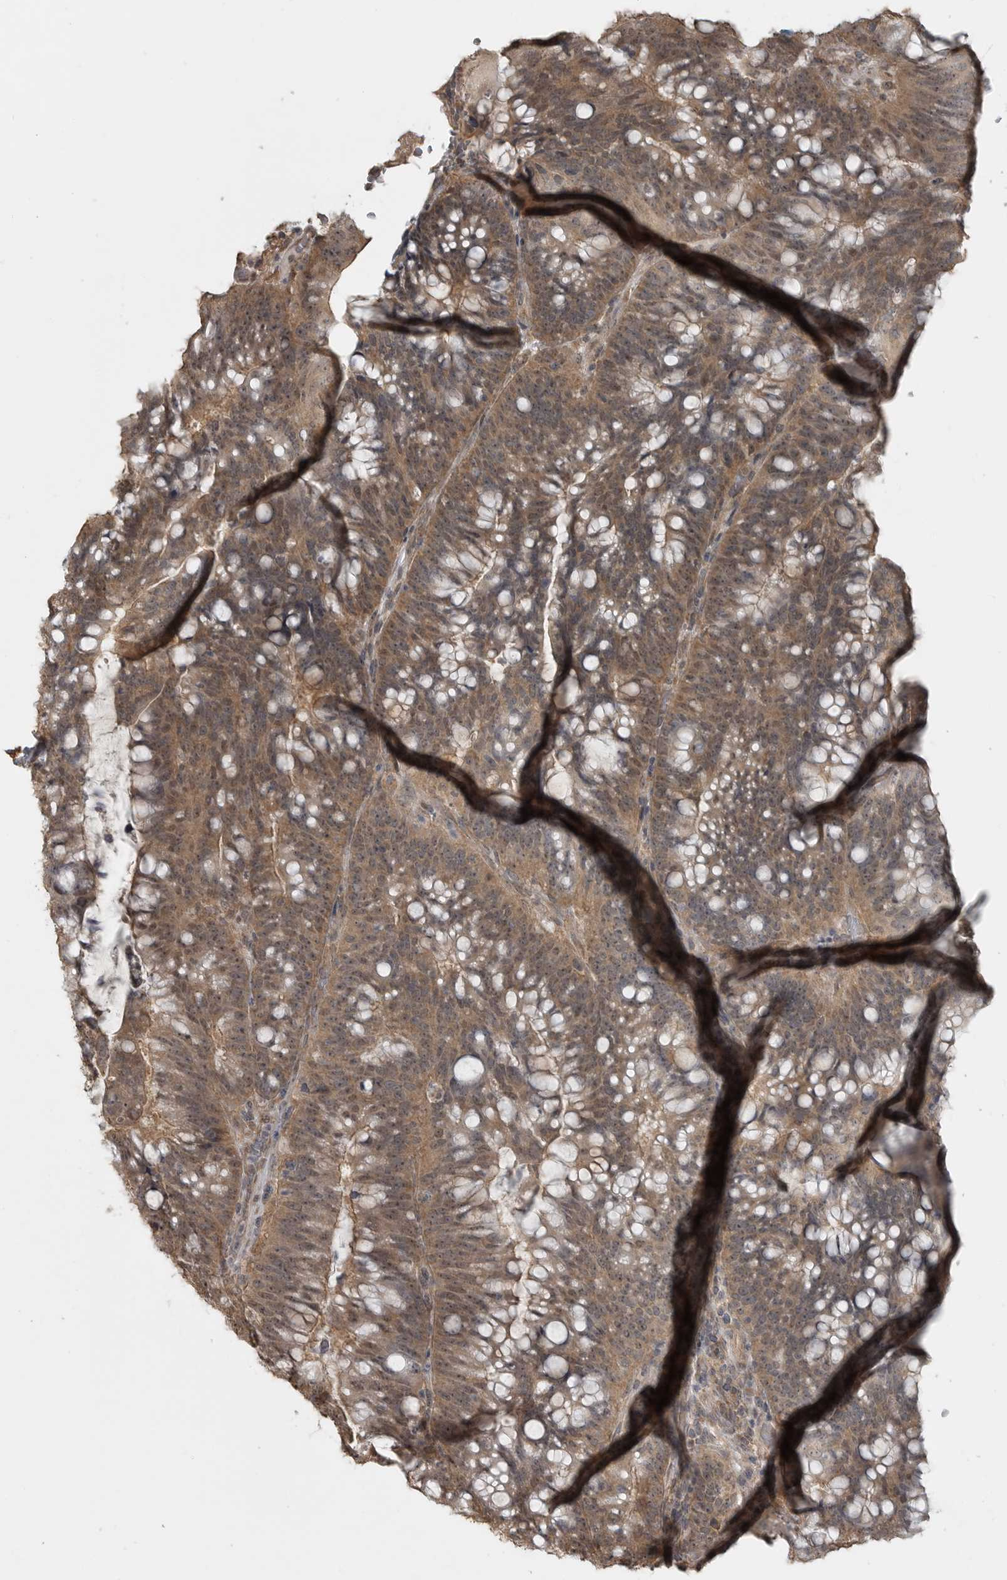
{"staining": {"intensity": "moderate", "quantity": ">75%", "location": "cytoplasmic/membranous"}, "tissue": "colorectal cancer", "cell_type": "Tumor cells", "image_type": "cancer", "snomed": [{"axis": "morphology", "description": "Adenocarcinoma, NOS"}, {"axis": "topography", "description": "Colon"}], "caption": "IHC micrograph of neoplastic tissue: human colorectal cancer (adenocarcinoma) stained using immunohistochemistry (IHC) reveals medium levels of moderate protein expression localized specifically in the cytoplasmic/membranous of tumor cells, appearing as a cytoplasmic/membranous brown color.", "gene": "LLGL1", "patient": {"sex": "female", "age": 66}}